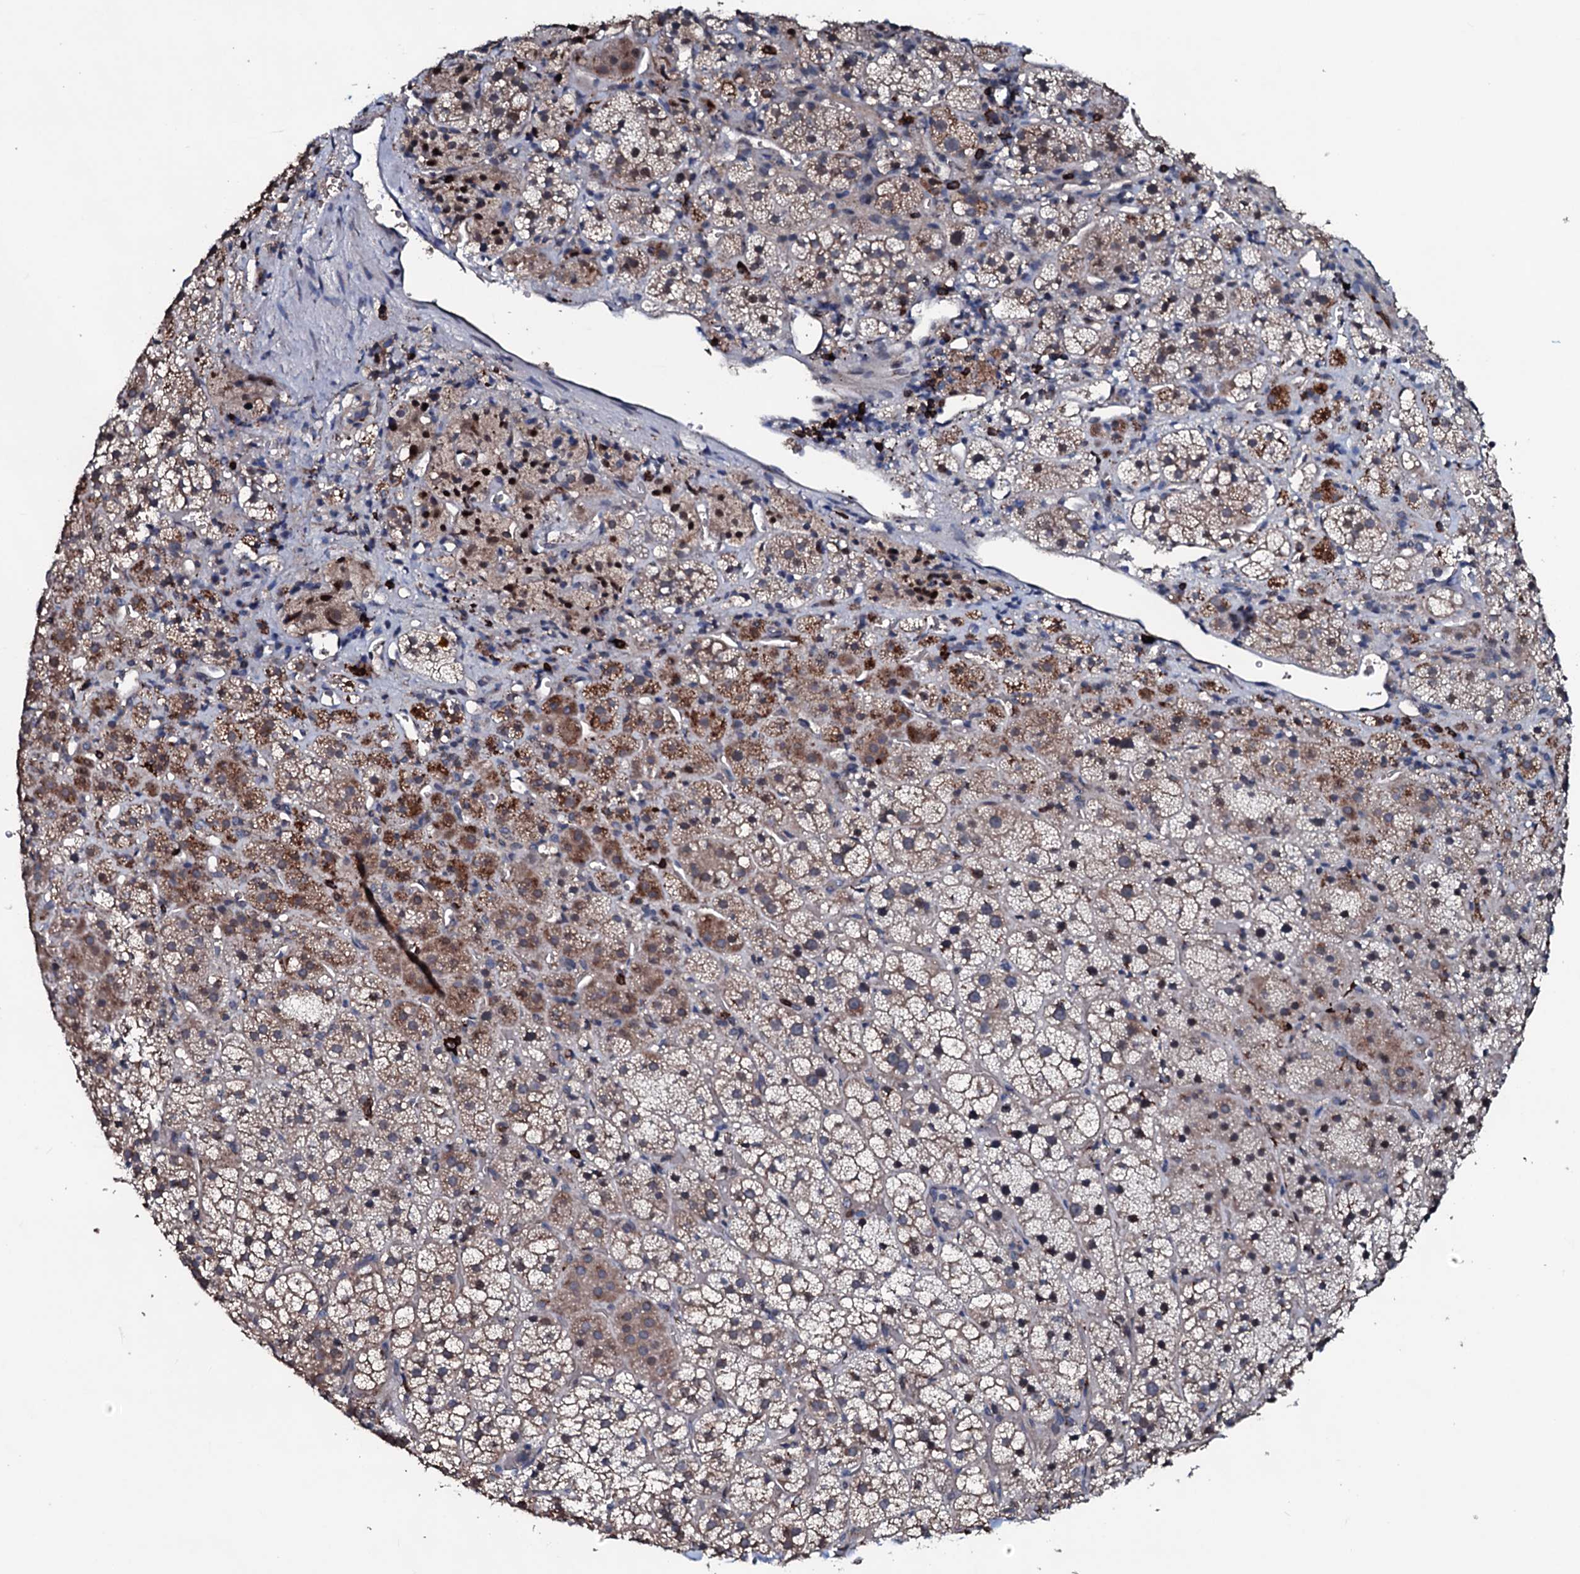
{"staining": {"intensity": "moderate", "quantity": "25%-75%", "location": "cytoplasmic/membranous"}, "tissue": "adrenal gland", "cell_type": "Glandular cells", "image_type": "normal", "snomed": [{"axis": "morphology", "description": "Normal tissue, NOS"}, {"axis": "topography", "description": "Adrenal gland"}], "caption": "Immunohistochemistry of normal human adrenal gland shows medium levels of moderate cytoplasmic/membranous positivity in about 25%-75% of glandular cells.", "gene": "OGFOD2", "patient": {"sex": "female", "age": 44}}